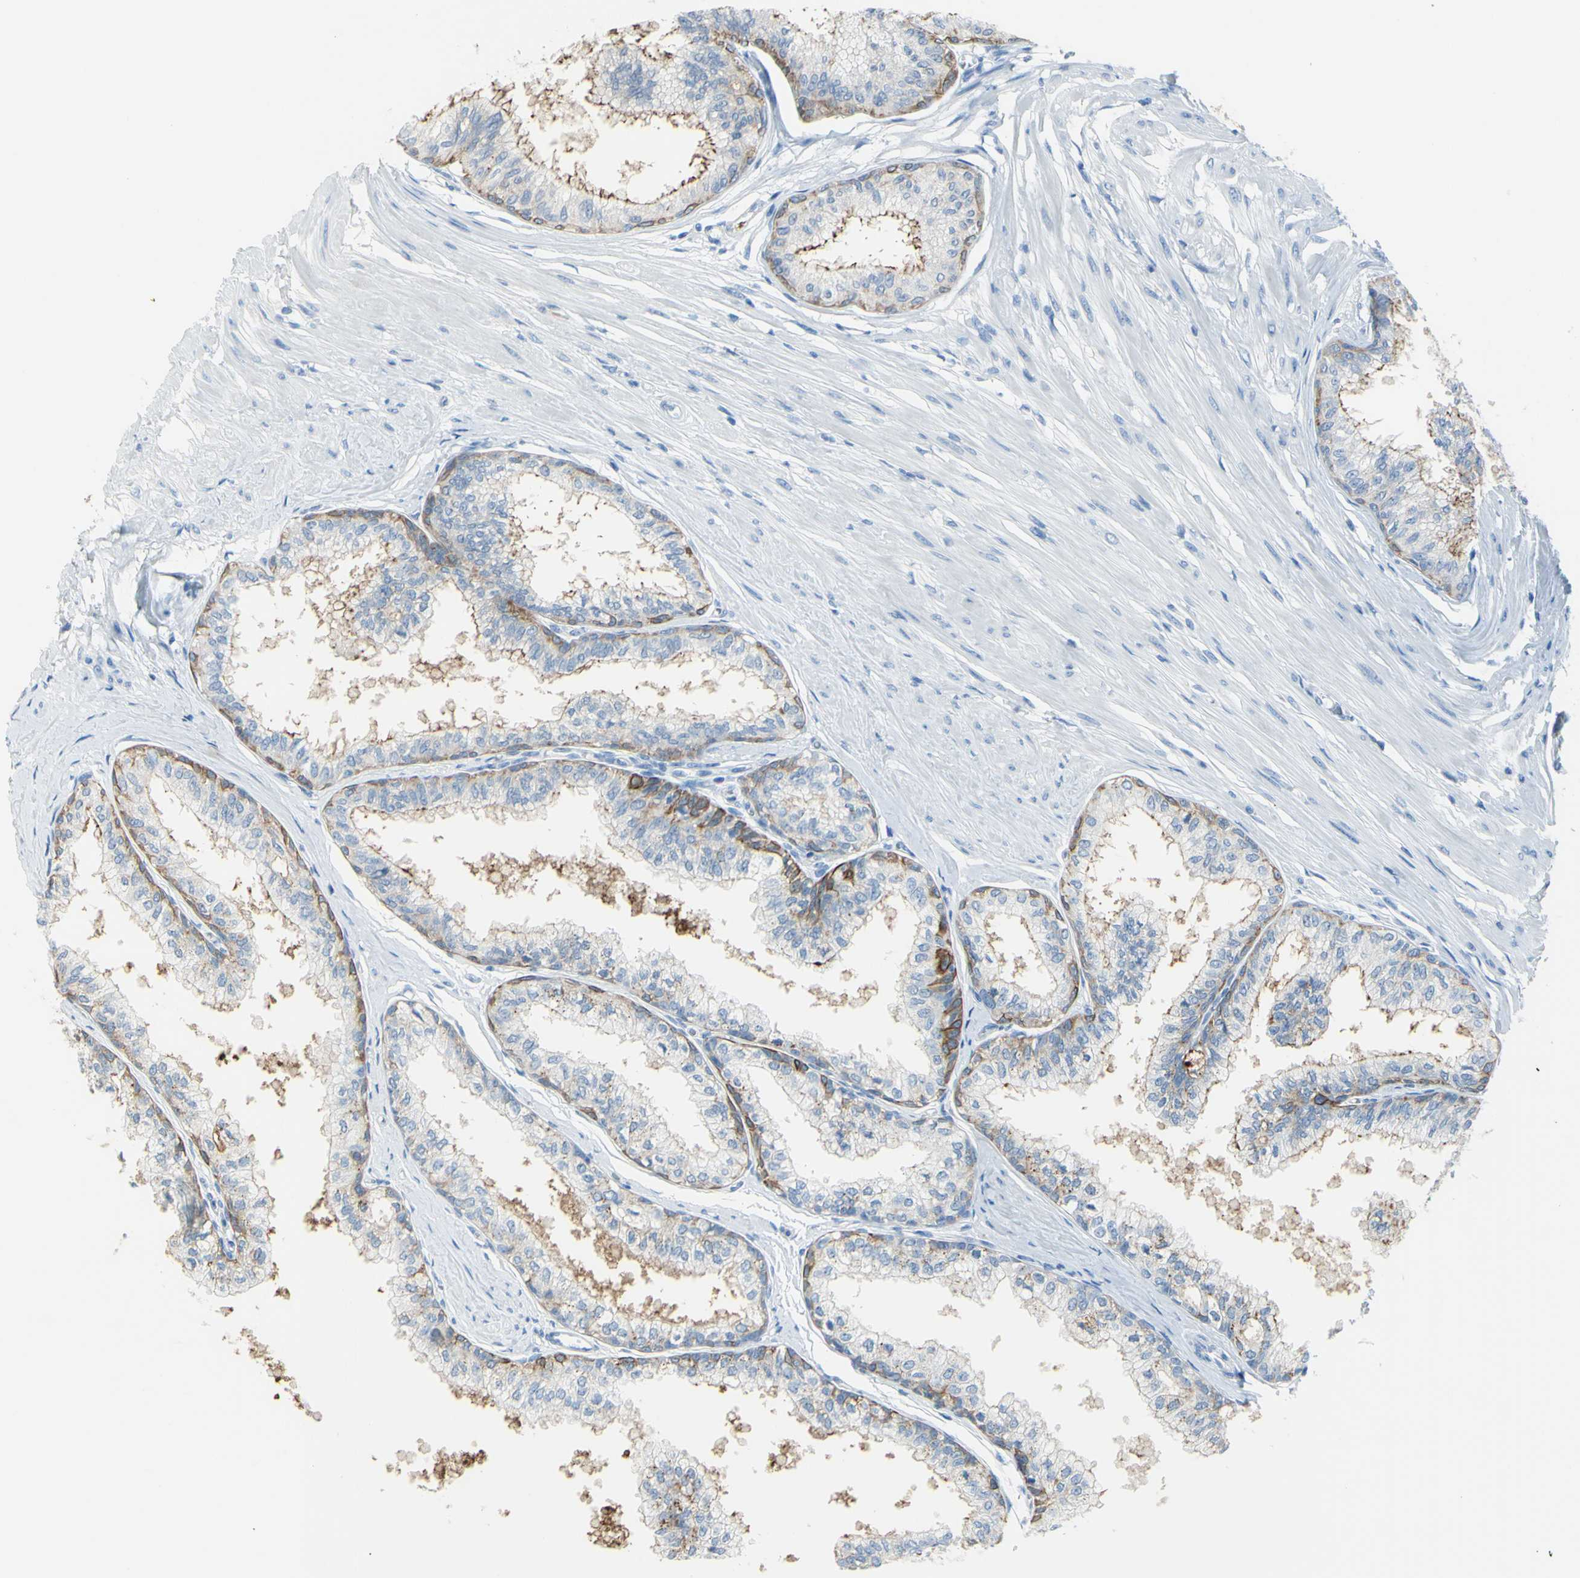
{"staining": {"intensity": "moderate", "quantity": "25%-75%", "location": "cytoplasmic/membranous"}, "tissue": "prostate", "cell_type": "Glandular cells", "image_type": "normal", "snomed": [{"axis": "morphology", "description": "Normal tissue, NOS"}, {"axis": "topography", "description": "Prostate"}, {"axis": "topography", "description": "Seminal veicle"}], "caption": "Brown immunohistochemical staining in benign prostate reveals moderate cytoplasmic/membranous positivity in approximately 25%-75% of glandular cells. Nuclei are stained in blue.", "gene": "ZNF557", "patient": {"sex": "male", "age": 60}}